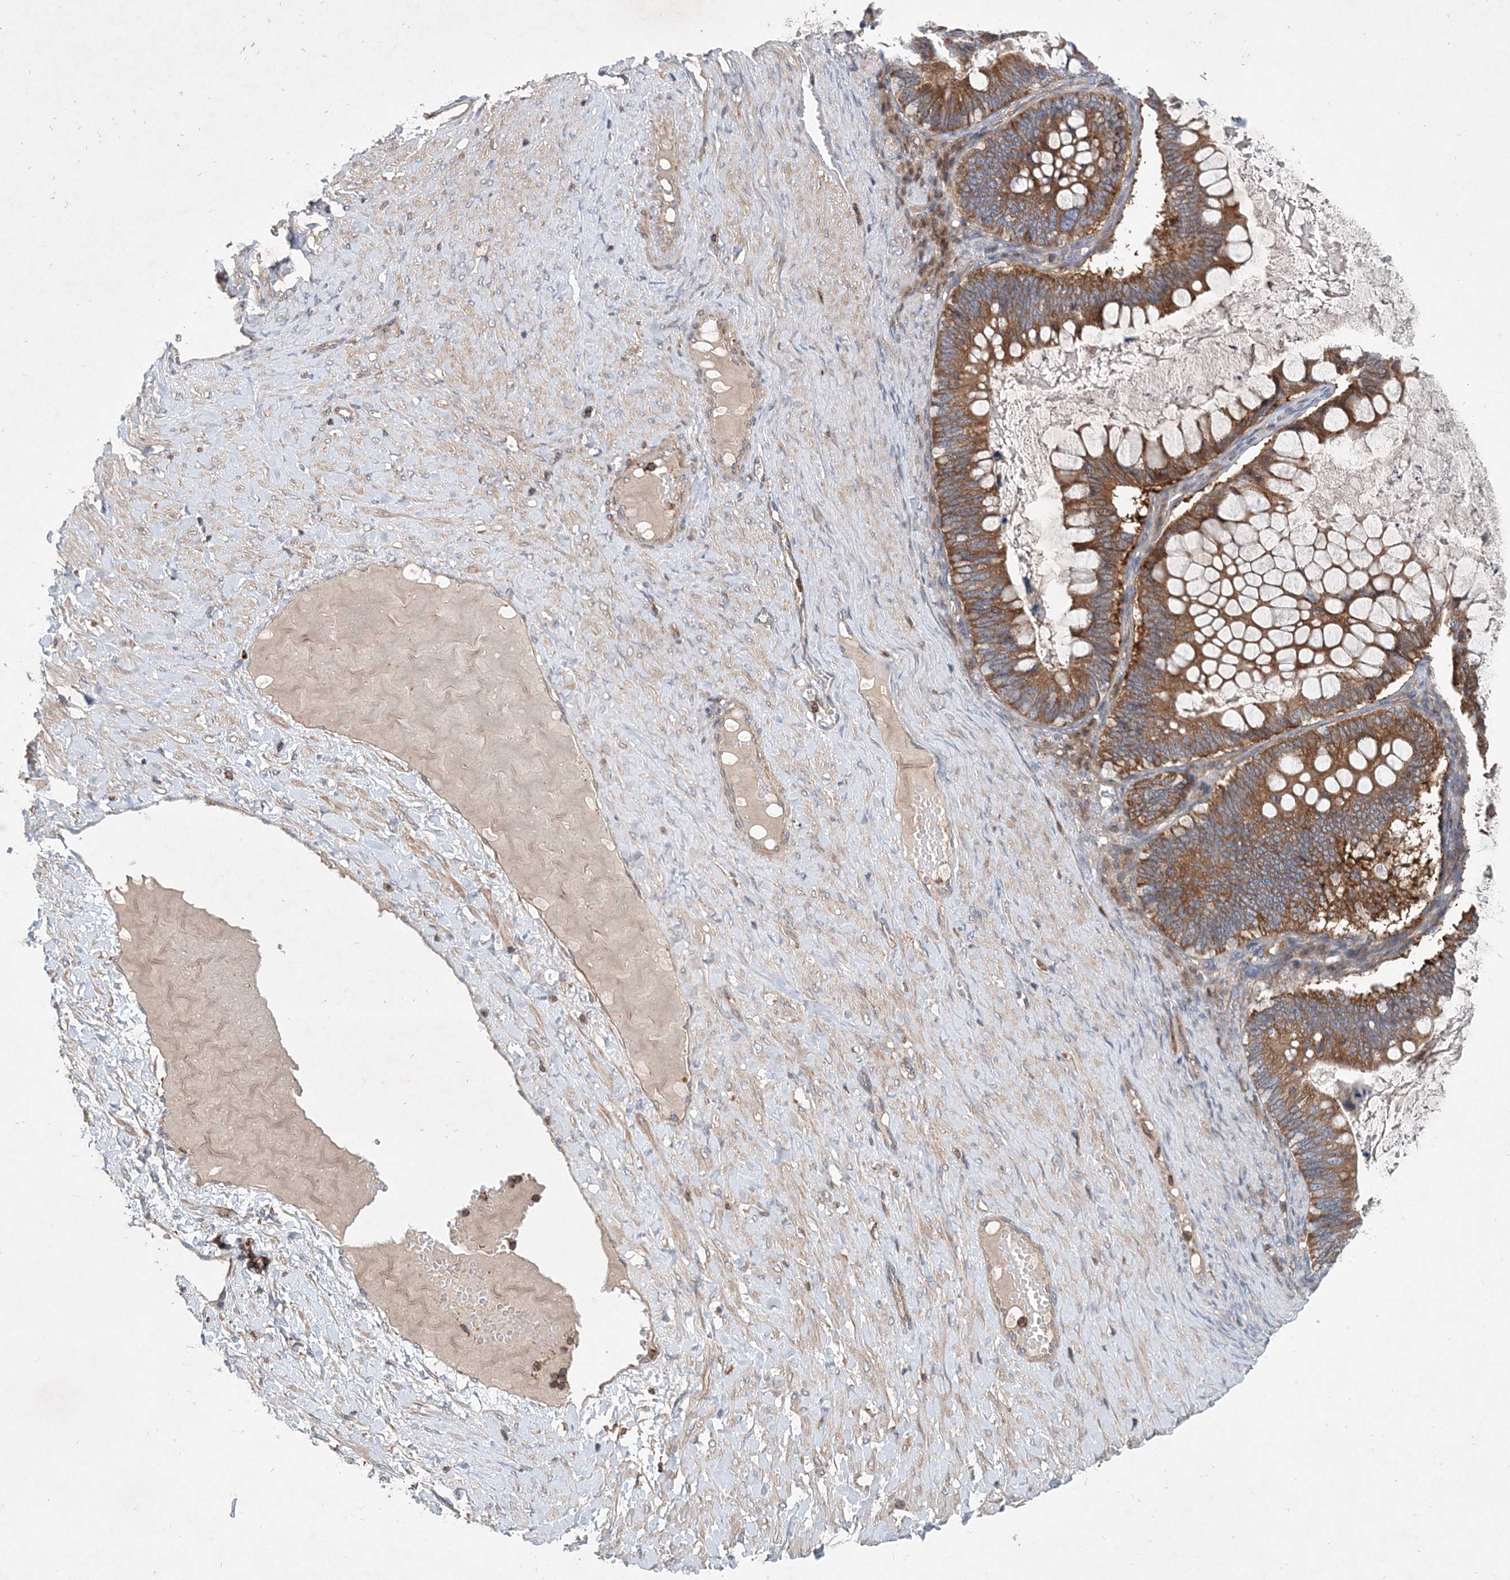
{"staining": {"intensity": "moderate", "quantity": ">75%", "location": "cytoplasmic/membranous"}, "tissue": "ovarian cancer", "cell_type": "Tumor cells", "image_type": "cancer", "snomed": [{"axis": "morphology", "description": "Cystadenocarcinoma, mucinous, NOS"}, {"axis": "topography", "description": "Ovary"}], "caption": "Tumor cells demonstrate medium levels of moderate cytoplasmic/membranous expression in about >75% of cells in human ovarian cancer.", "gene": "P2RY10", "patient": {"sex": "female", "age": 61}}